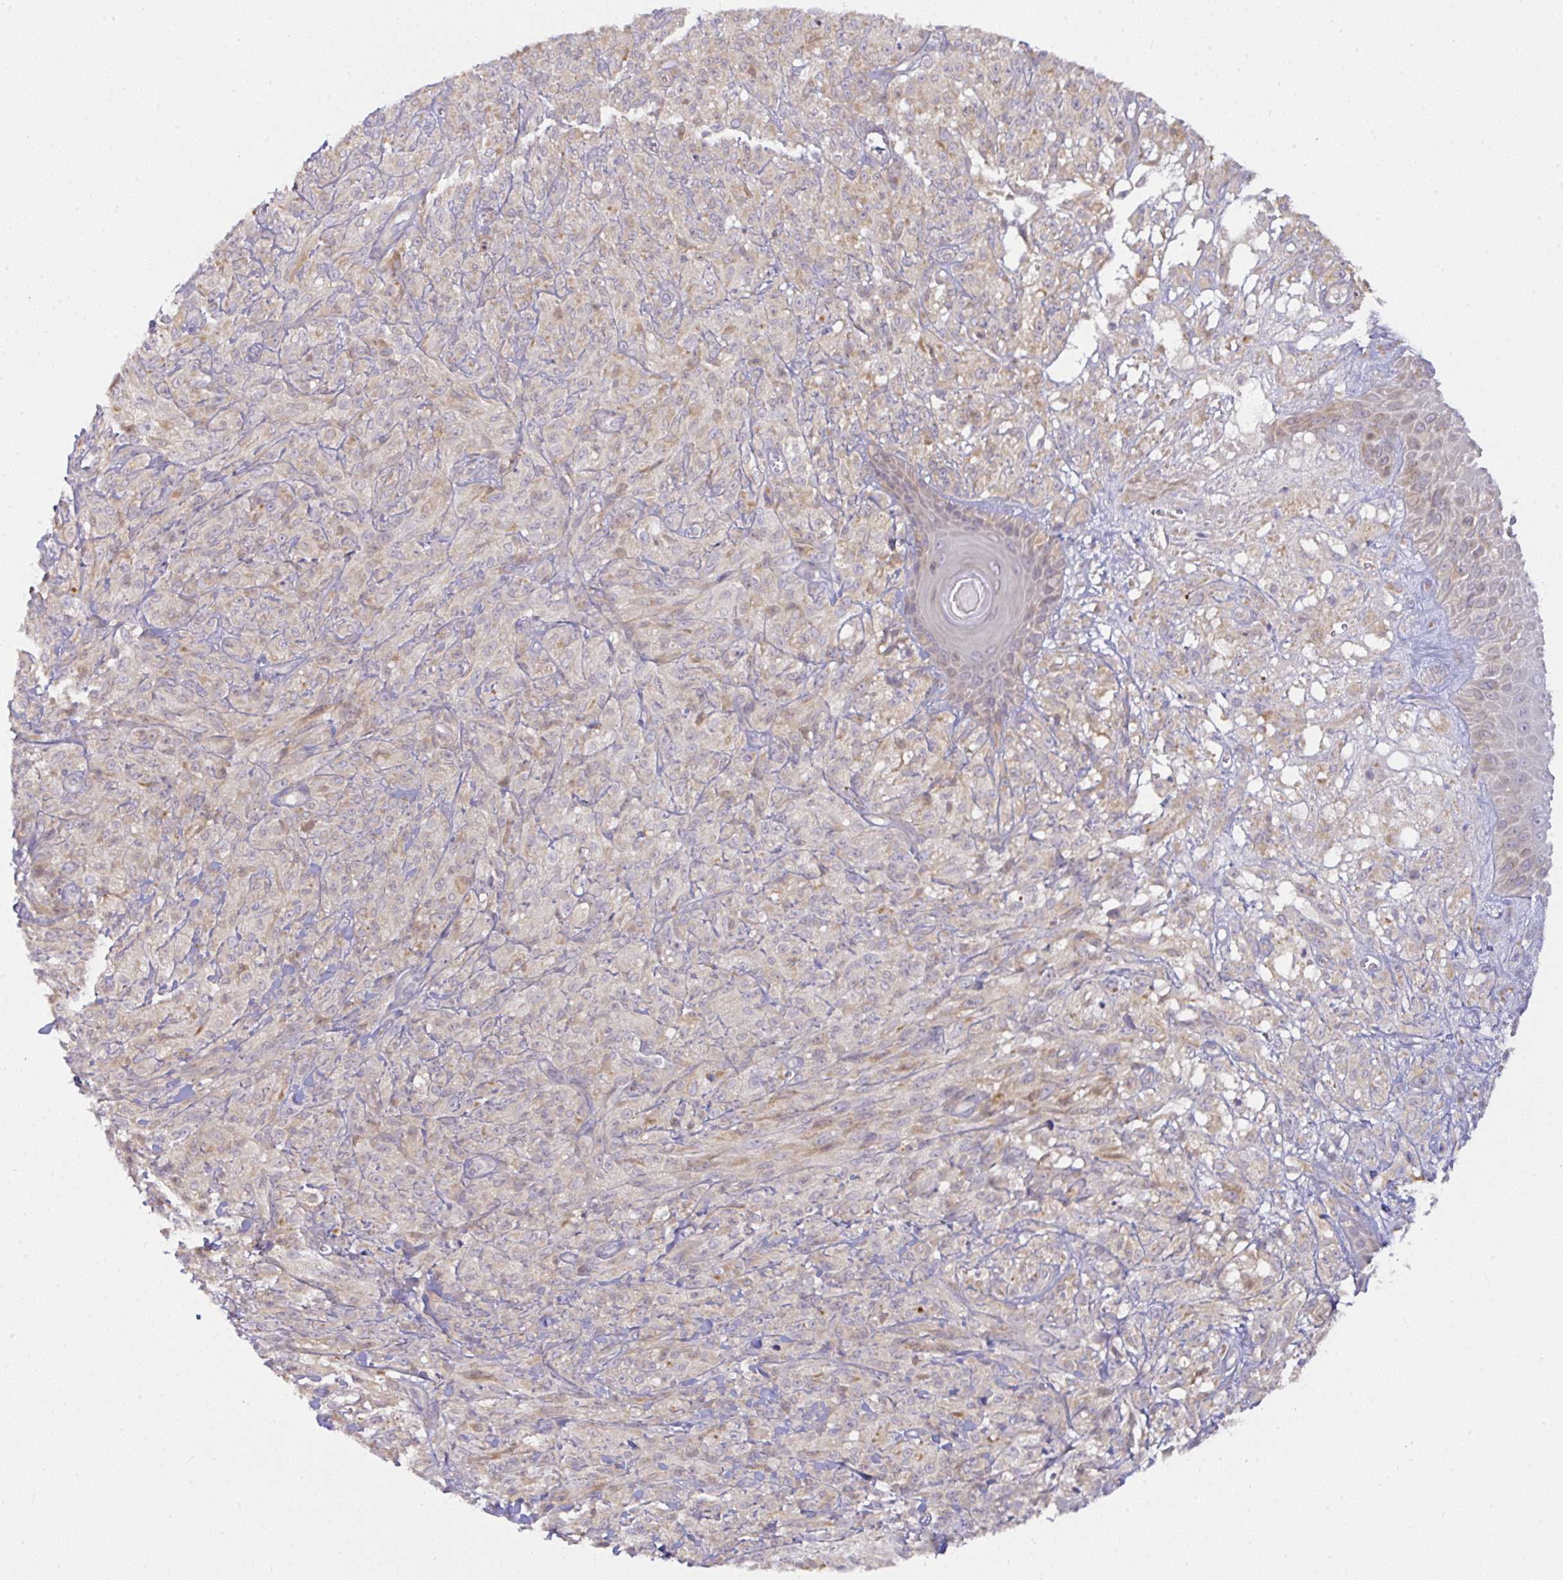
{"staining": {"intensity": "negative", "quantity": "none", "location": "none"}, "tissue": "melanoma", "cell_type": "Tumor cells", "image_type": "cancer", "snomed": [{"axis": "morphology", "description": "Malignant melanoma, NOS"}, {"axis": "topography", "description": "Skin of upper arm"}], "caption": "This is a micrograph of IHC staining of melanoma, which shows no staining in tumor cells.", "gene": "DERL2", "patient": {"sex": "female", "age": 65}}